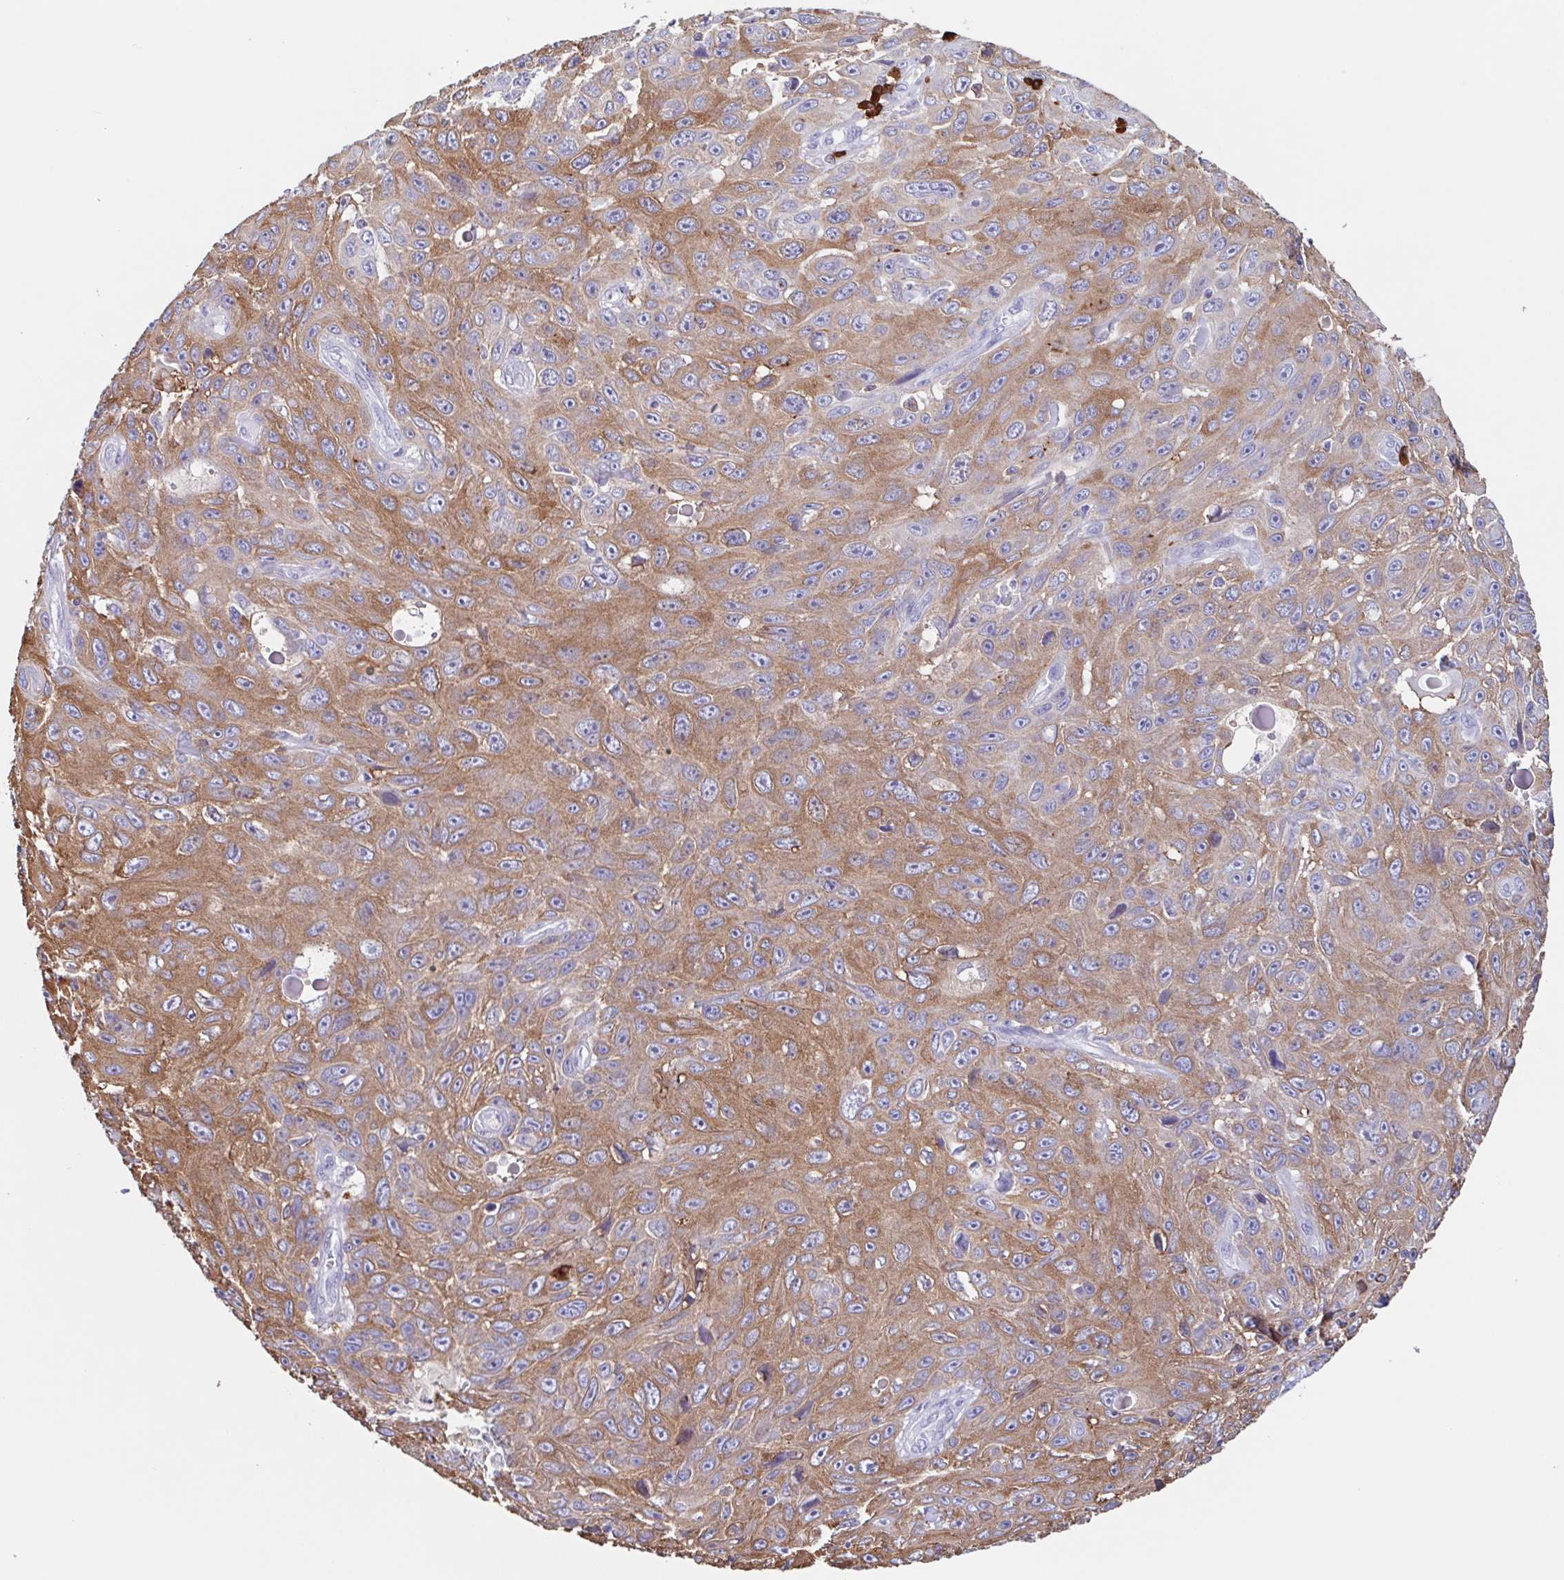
{"staining": {"intensity": "moderate", "quantity": ">75%", "location": "cytoplasmic/membranous"}, "tissue": "skin cancer", "cell_type": "Tumor cells", "image_type": "cancer", "snomed": [{"axis": "morphology", "description": "Squamous cell carcinoma, NOS"}, {"axis": "topography", "description": "Skin"}], "caption": "IHC (DAB (3,3'-diaminobenzidine)) staining of skin squamous cell carcinoma reveals moderate cytoplasmic/membranous protein staining in about >75% of tumor cells.", "gene": "TPD52", "patient": {"sex": "male", "age": 82}}